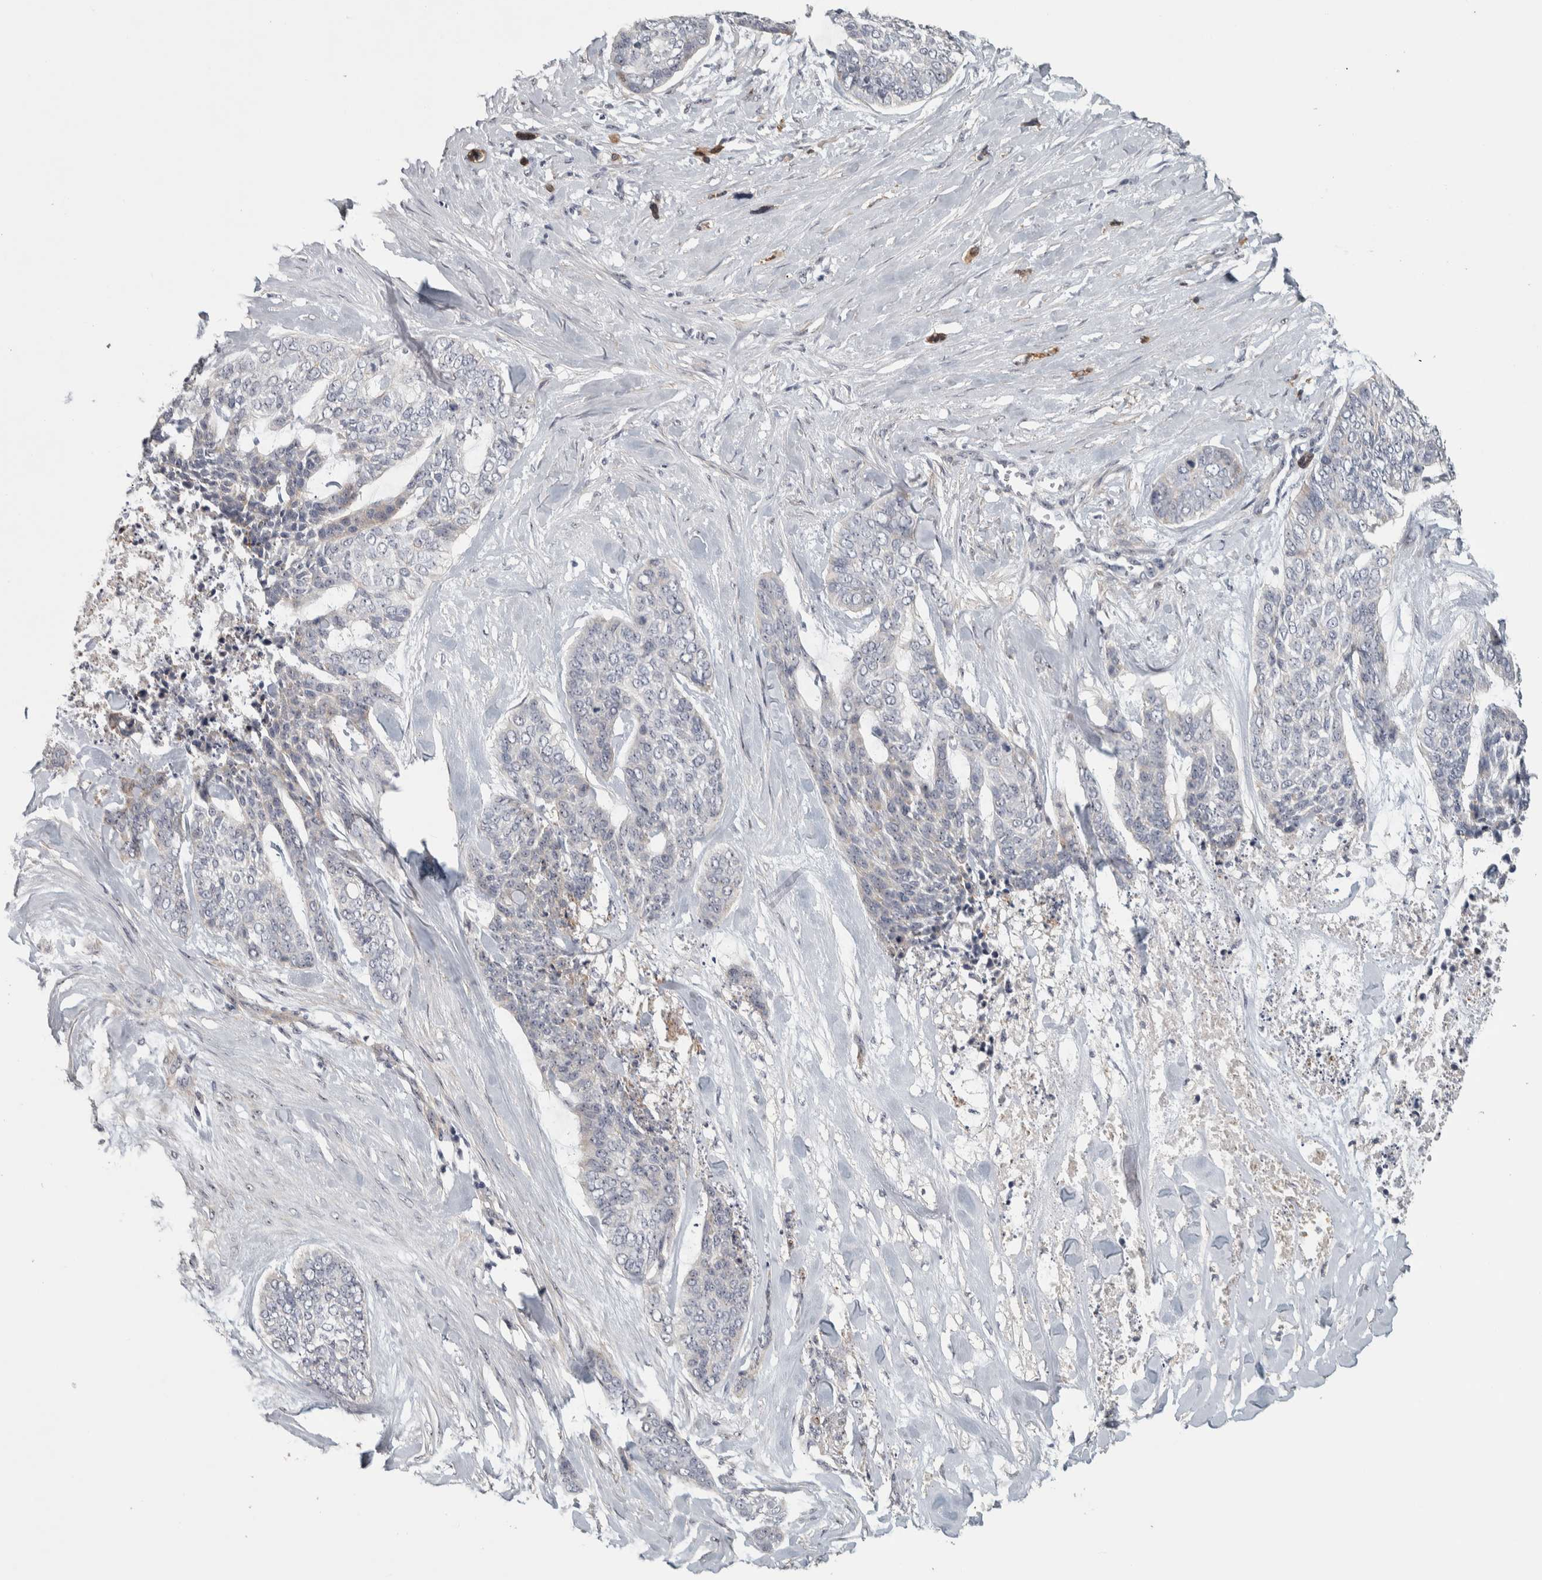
{"staining": {"intensity": "negative", "quantity": "none", "location": "none"}, "tissue": "skin cancer", "cell_type": "Tumor cells", "image_type": "cancer", "snomed": [{"axis": "morphology", "description": "Basal cell carcinoma"}, {"axis": "topography", "description": "Skin"}], "caption": "There is no significant expression in tumor cells of skin cancer.", "gene": "DCAF10", "patient": {"sex": "female", "age": 64}}